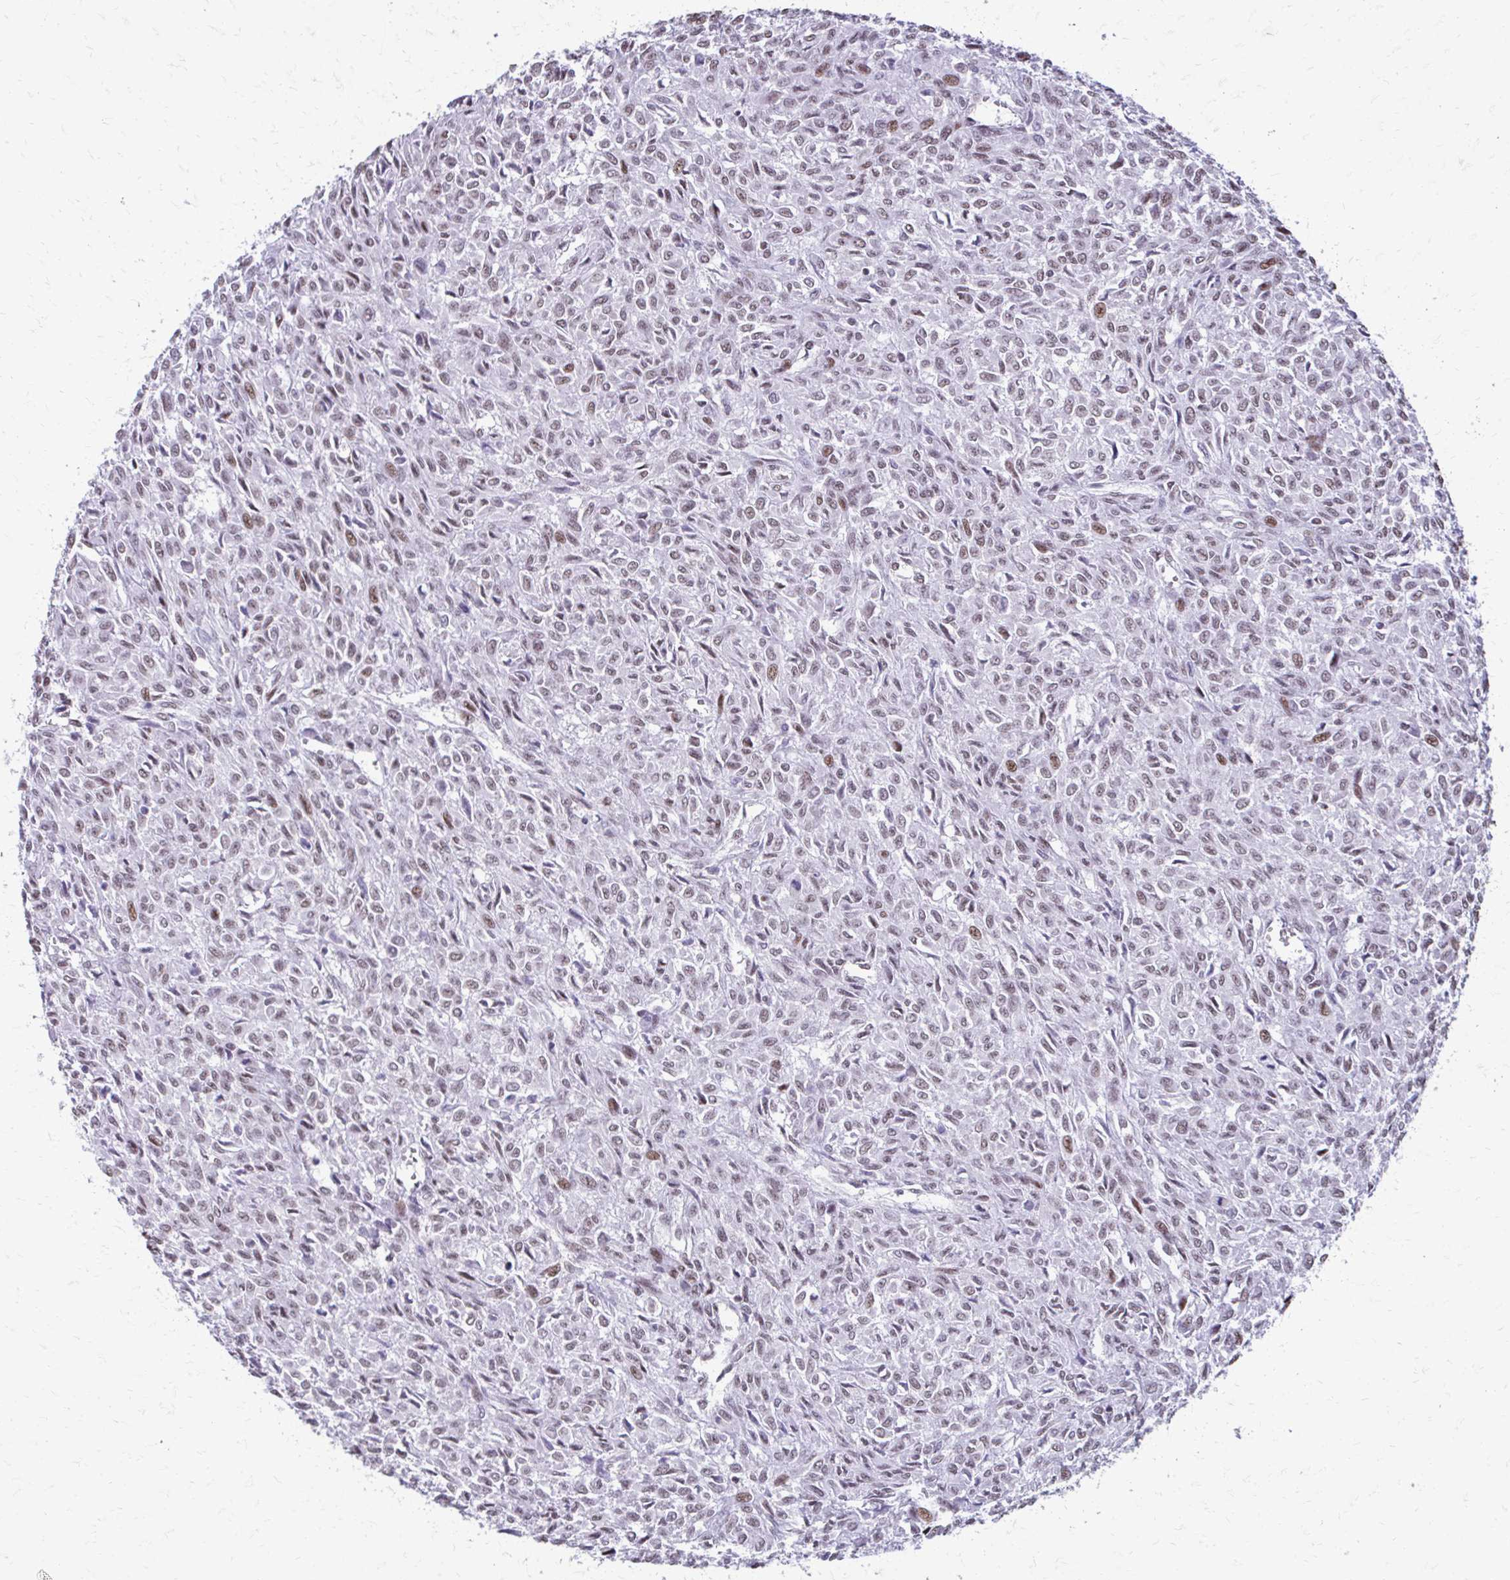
{"staining": {"intensity": "weak", "quantity": "25%-75%", "location": "nuclear"}, "tissue": "renal cancer", "cell_type": "Tumor cells", "image_type": "cancer", "snomed": [{"axis": "morphology", "description": "Adenocarcinoma, NOS"}, {"axis": "topography", "description": "Kidney"}], "caption": "Human renal cancer (adenocarcinoma) stained with a protein marker displays weak staining in tumor cells.", "gene": "SS18", "patient": {"sex": "male", "age": 58}}